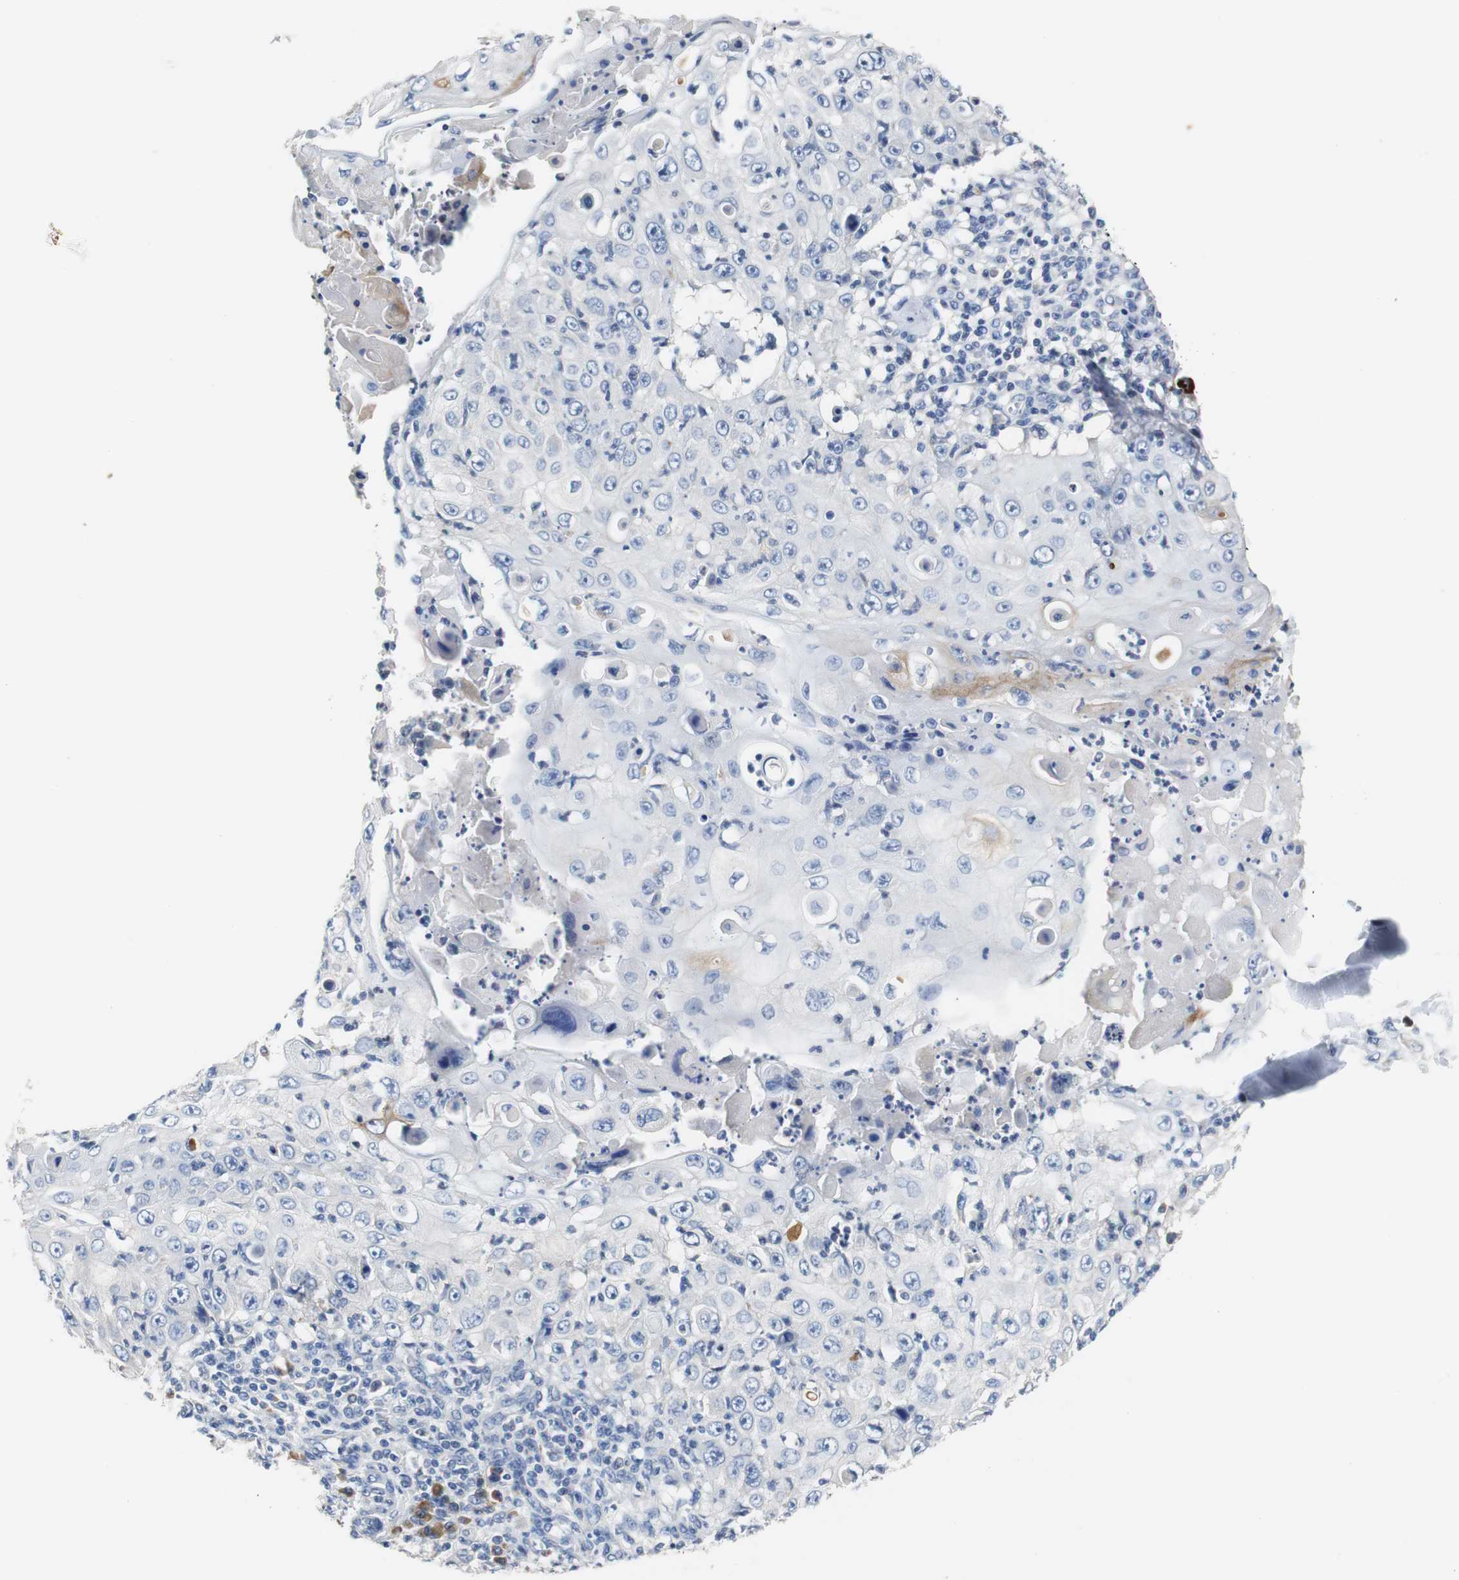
{"staining": {"intensity": "negative", "quantity": "none", "location": "none"}, "tissue": "skin cancer", "cell_type": "Tumor cells", "image_type": "cancer", "snomed": [{"axis": "morphology", "description": "Squamous cell carcinoma, NOS"}, {"axis": "topography", "description": "Skin"}], "caption": "High magnification brightfield microscopy of skin cancer (squamous cell carcinoma) stained with DAB (3,3'-diaminobenzidine) (brown) and counterstained with hematoxylin (blue): tumor cells show no significant staining.", "gene": "PCK1", "patient": {"sex": "male", "age": 86}}